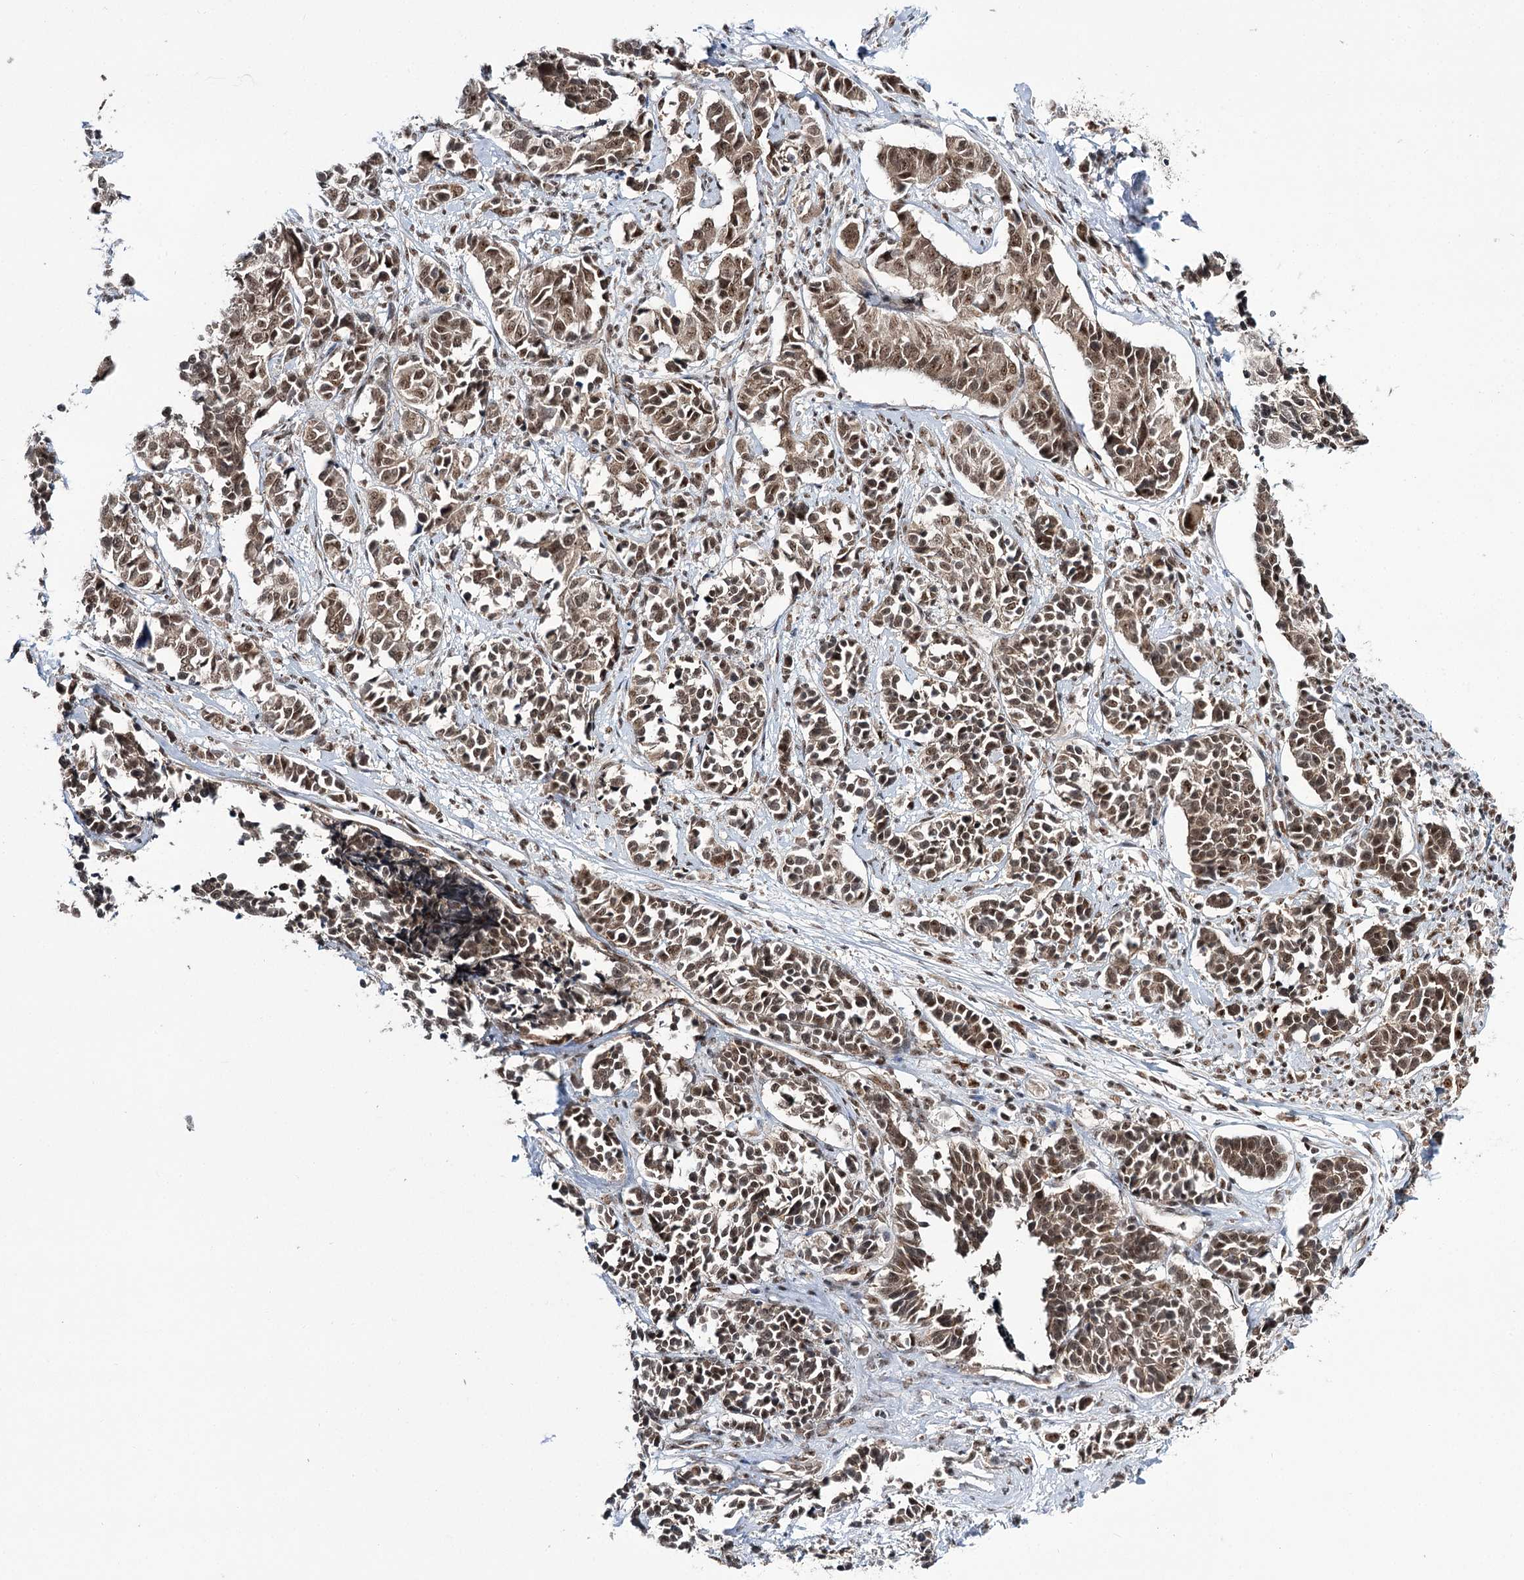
{"staining": {"intensity": "moderate", "quantity": ">75%", "location": "nuclear"}, "tissue": "cervical cancer", "cell_type": "Tumor cells", "image_type": "cancer", "snomed": [{"axis": "morphology", "description": "Normal tissue, NOS"}, {"axis": "morphology", "description": "Squamous cell carcinoma, NOS"}, {"axis": "topography", "description": "Cervix"}], "caption": "Brown immunohistochemical staining in human cervical cancer displays moderate nuclear positivity in approximately >75% of tumor cells. The protein is stained brown, and the nuclei are stained in blue (DAB IHC with brightfield microscopy, high magnification).", "gene": "ERCC3", "patient": {"sex": "female", "age": 35}}